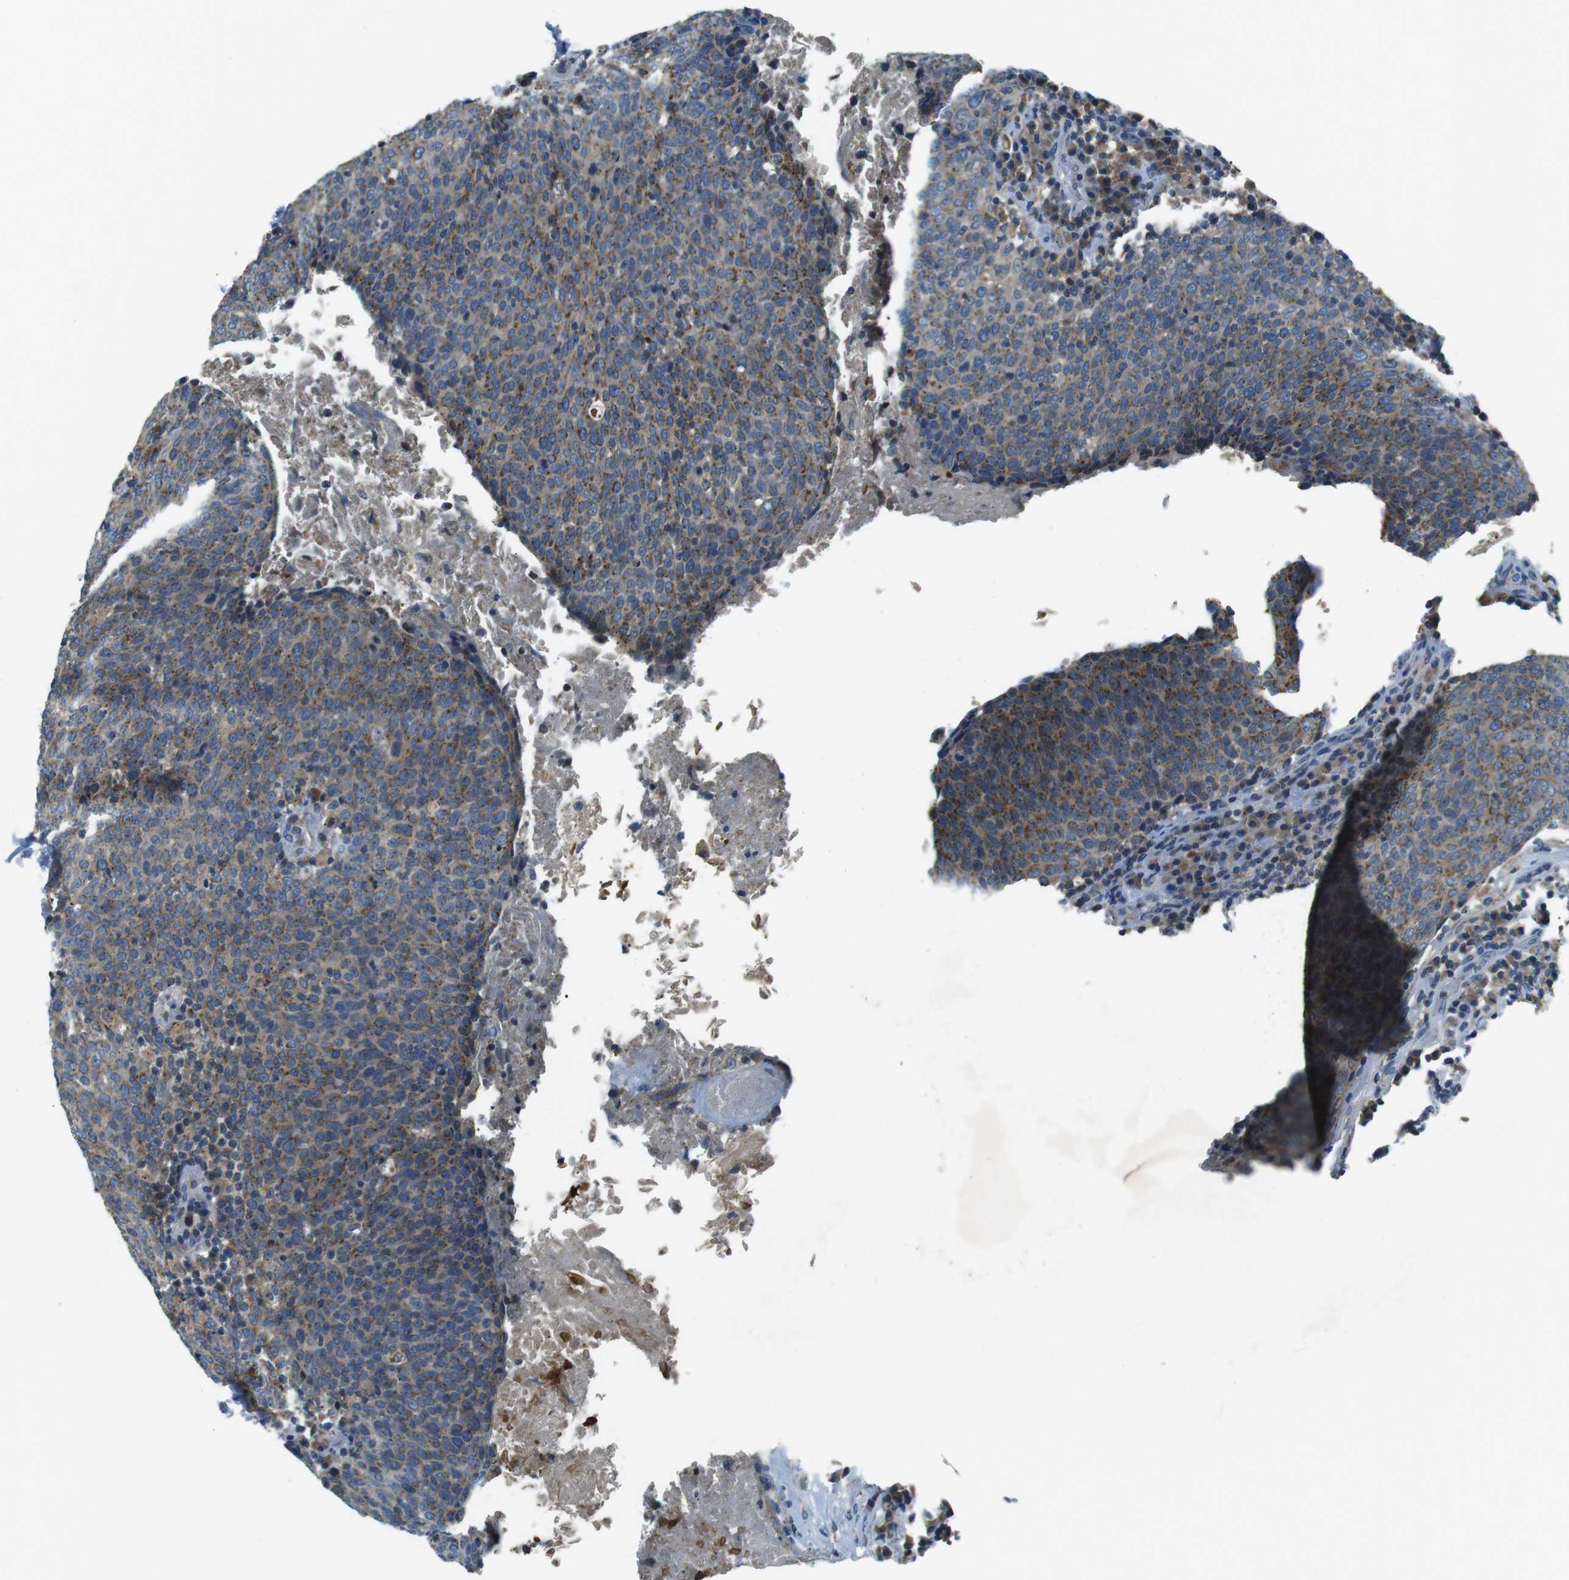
{"staining": {"intensity": "moderate", "quantity": ">75%", "location": "cytoplasmic/membranous"}, "tissue": "head and neck cancer", "cell_type": "Tumor cells", "image_type": "cancer", "snomed": [{"axis": "morphology", "description": "Squamous cell carcinoma, NOS"}, {"axis": "morphology", "description": "Squamous cell carcinoma, metastatic, NOS"}, {"axis": "topography", "description": "Lymph node"}, {"axis": "topography", "description": "Head-Neck"}], "caption": "Squamous cell carcinoma (head and neck) stained for a protein reveals moderate cytoplasmic/membranous positivity in tumor cells.", "gene": "FAM3B", "patient": {"sex": "male", "age": 62}}